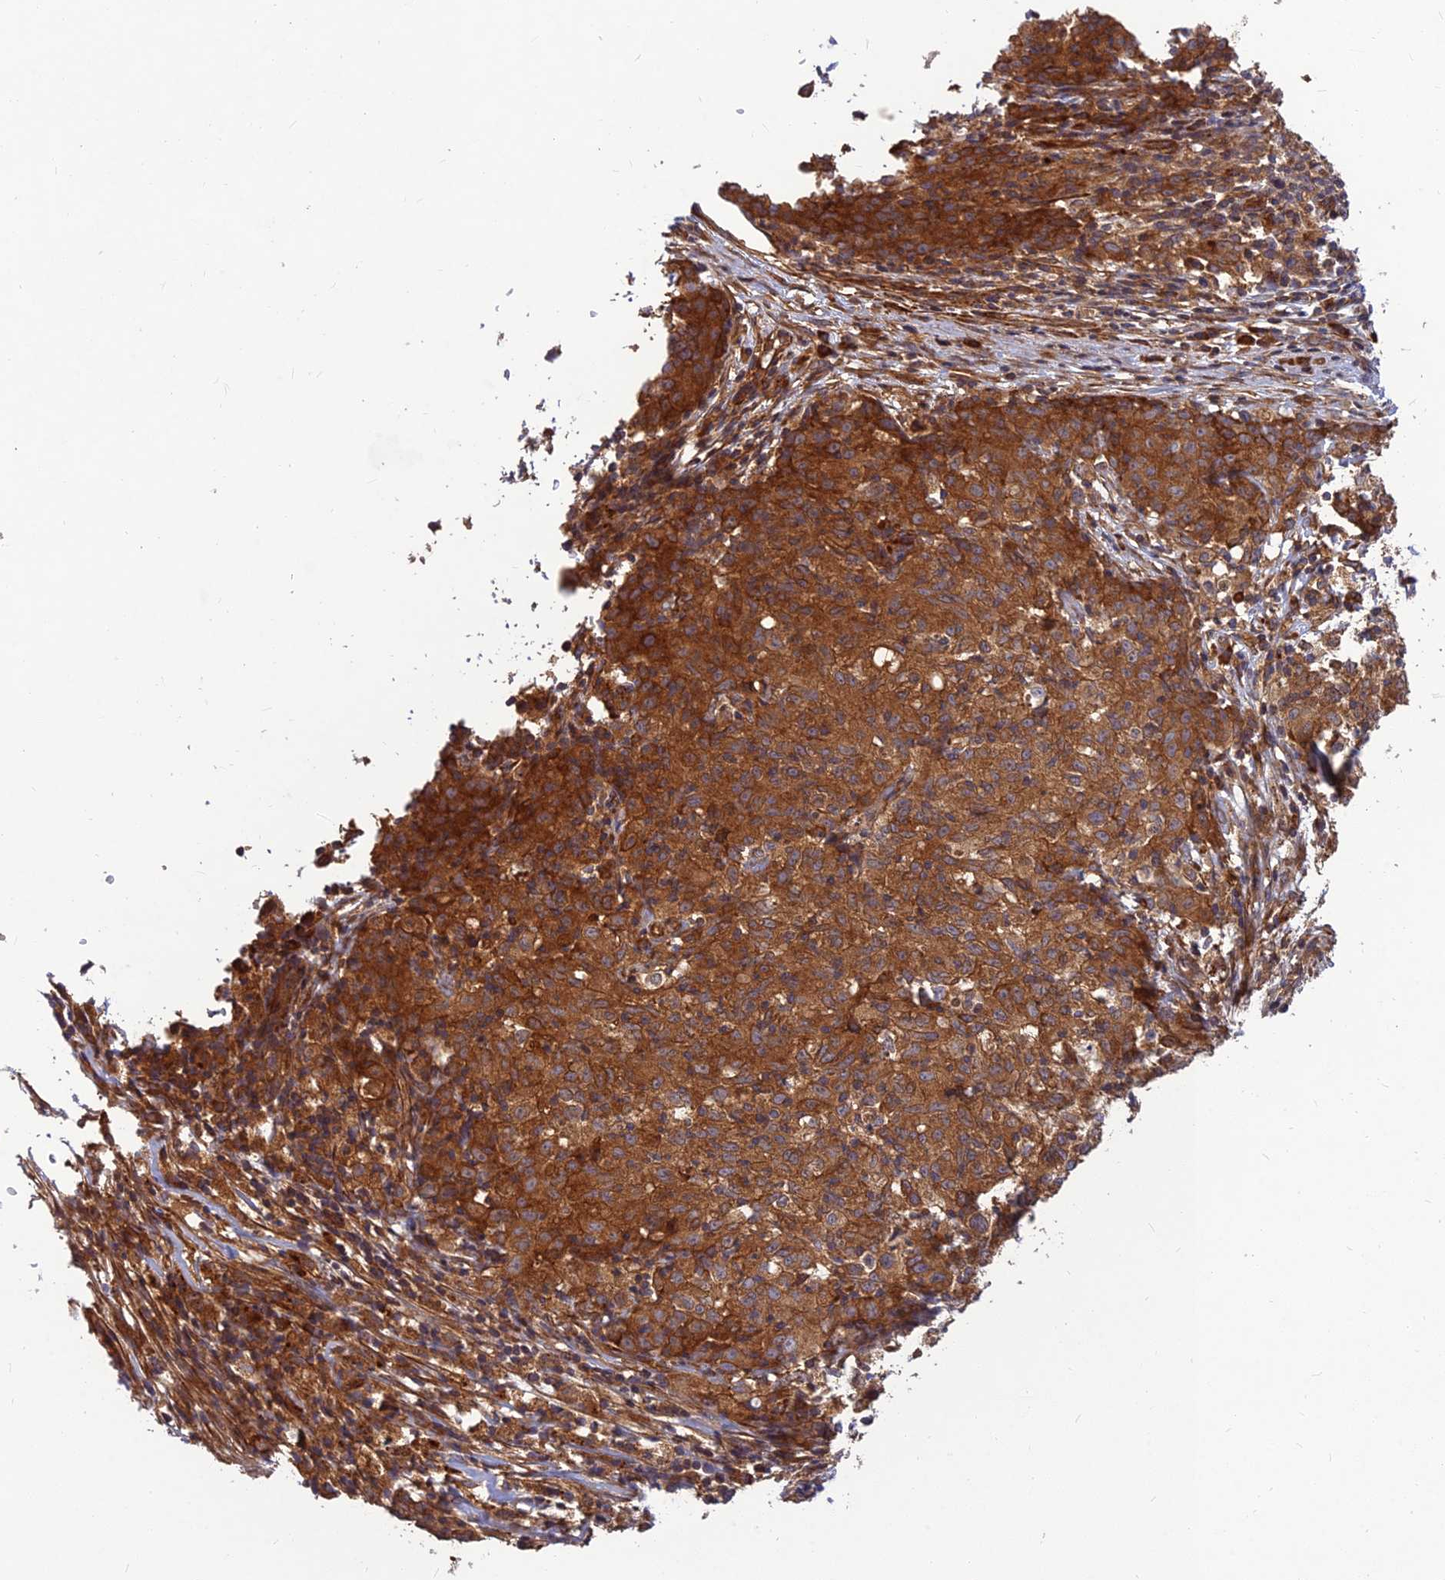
{"staining": {"intensity": "strong", "quantity": ">75%", "location": "cytoplasmic/membranous"}, "tissue": "ovarian cancer", "cell_type": "Tumor cells", "image_type": "cancer", "snomed": [{"axis": "morphology", "description": "Carcinoma, endometroid"}, {"axis": "topography", "description": "Ovary"}], "caption": "Immunohistochemistry photomicrograph of human ovarian endometroid carcinoma stained for a protein (brown), which exhibits high levels of strong cytoplasmic/membranous staining in about >75% of tumor cells.", "gene": "RELCH", "patient": {"sex": "female", "age": 42}}